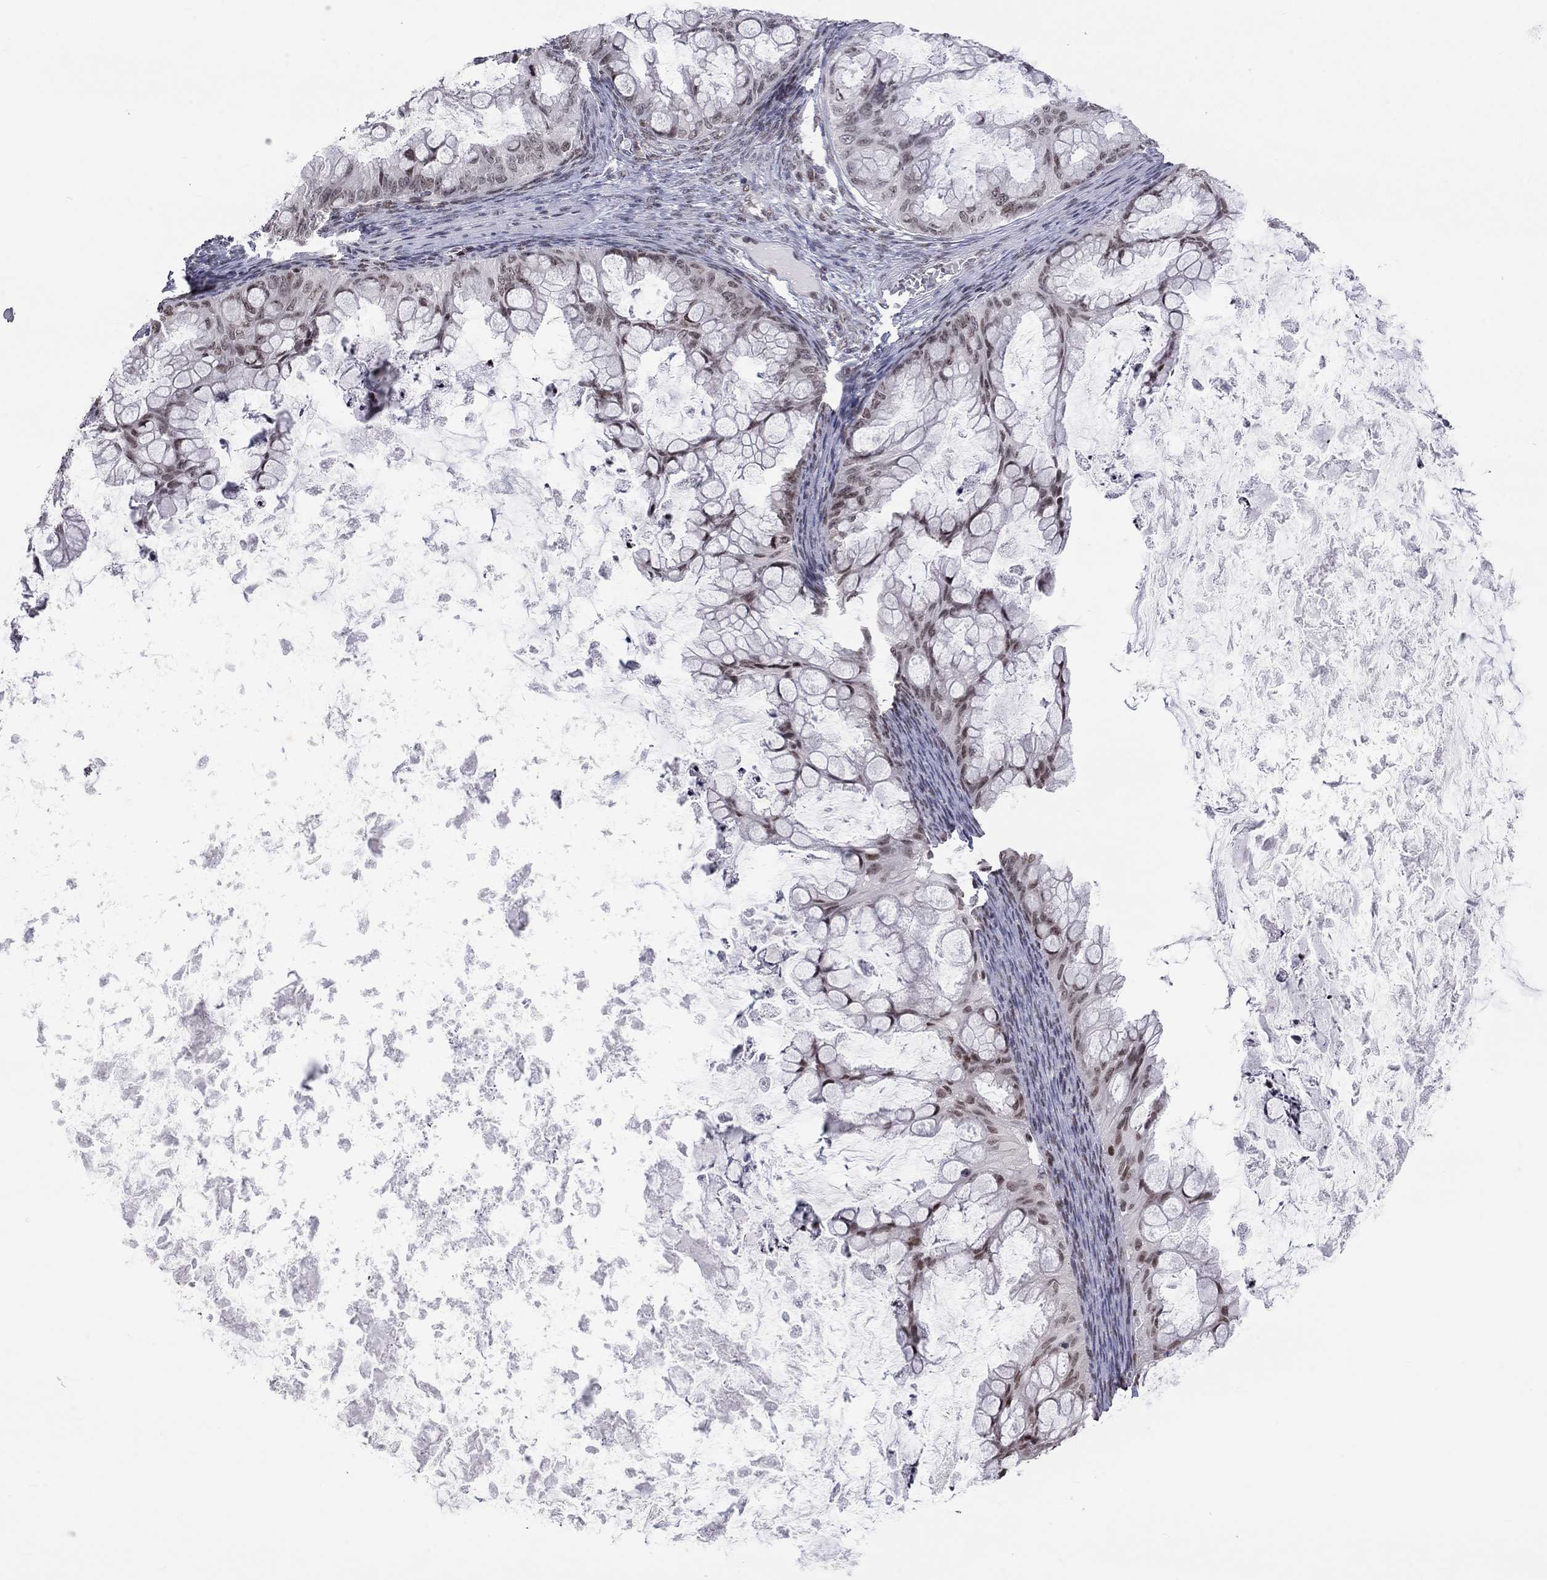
{"staining": {"intensity": "moderate", "quantity": "25%-75%", "location": "nuclear"}, "tissue": "ovarian cancer", "cell_type": "Tumor cells", "image_type": "cancer", "snomed": [{"axis": "morphology", "description": "Cystadenocarcinoma, mucinous, NOS"}, {"axis": "topography", "description": "Ovary"}], "caption": "Tumor cells reveal medium levels of moderate nuclear staining in about 25%-75% of cells in ovarian mucinous cystadenocarcinoma. (DAB (3,3'-diaminobenzidine) IHC with brightfield microscopy, high magnification).", "gene": "H2AX", "patient": {"sex": "female", "age": 35}}